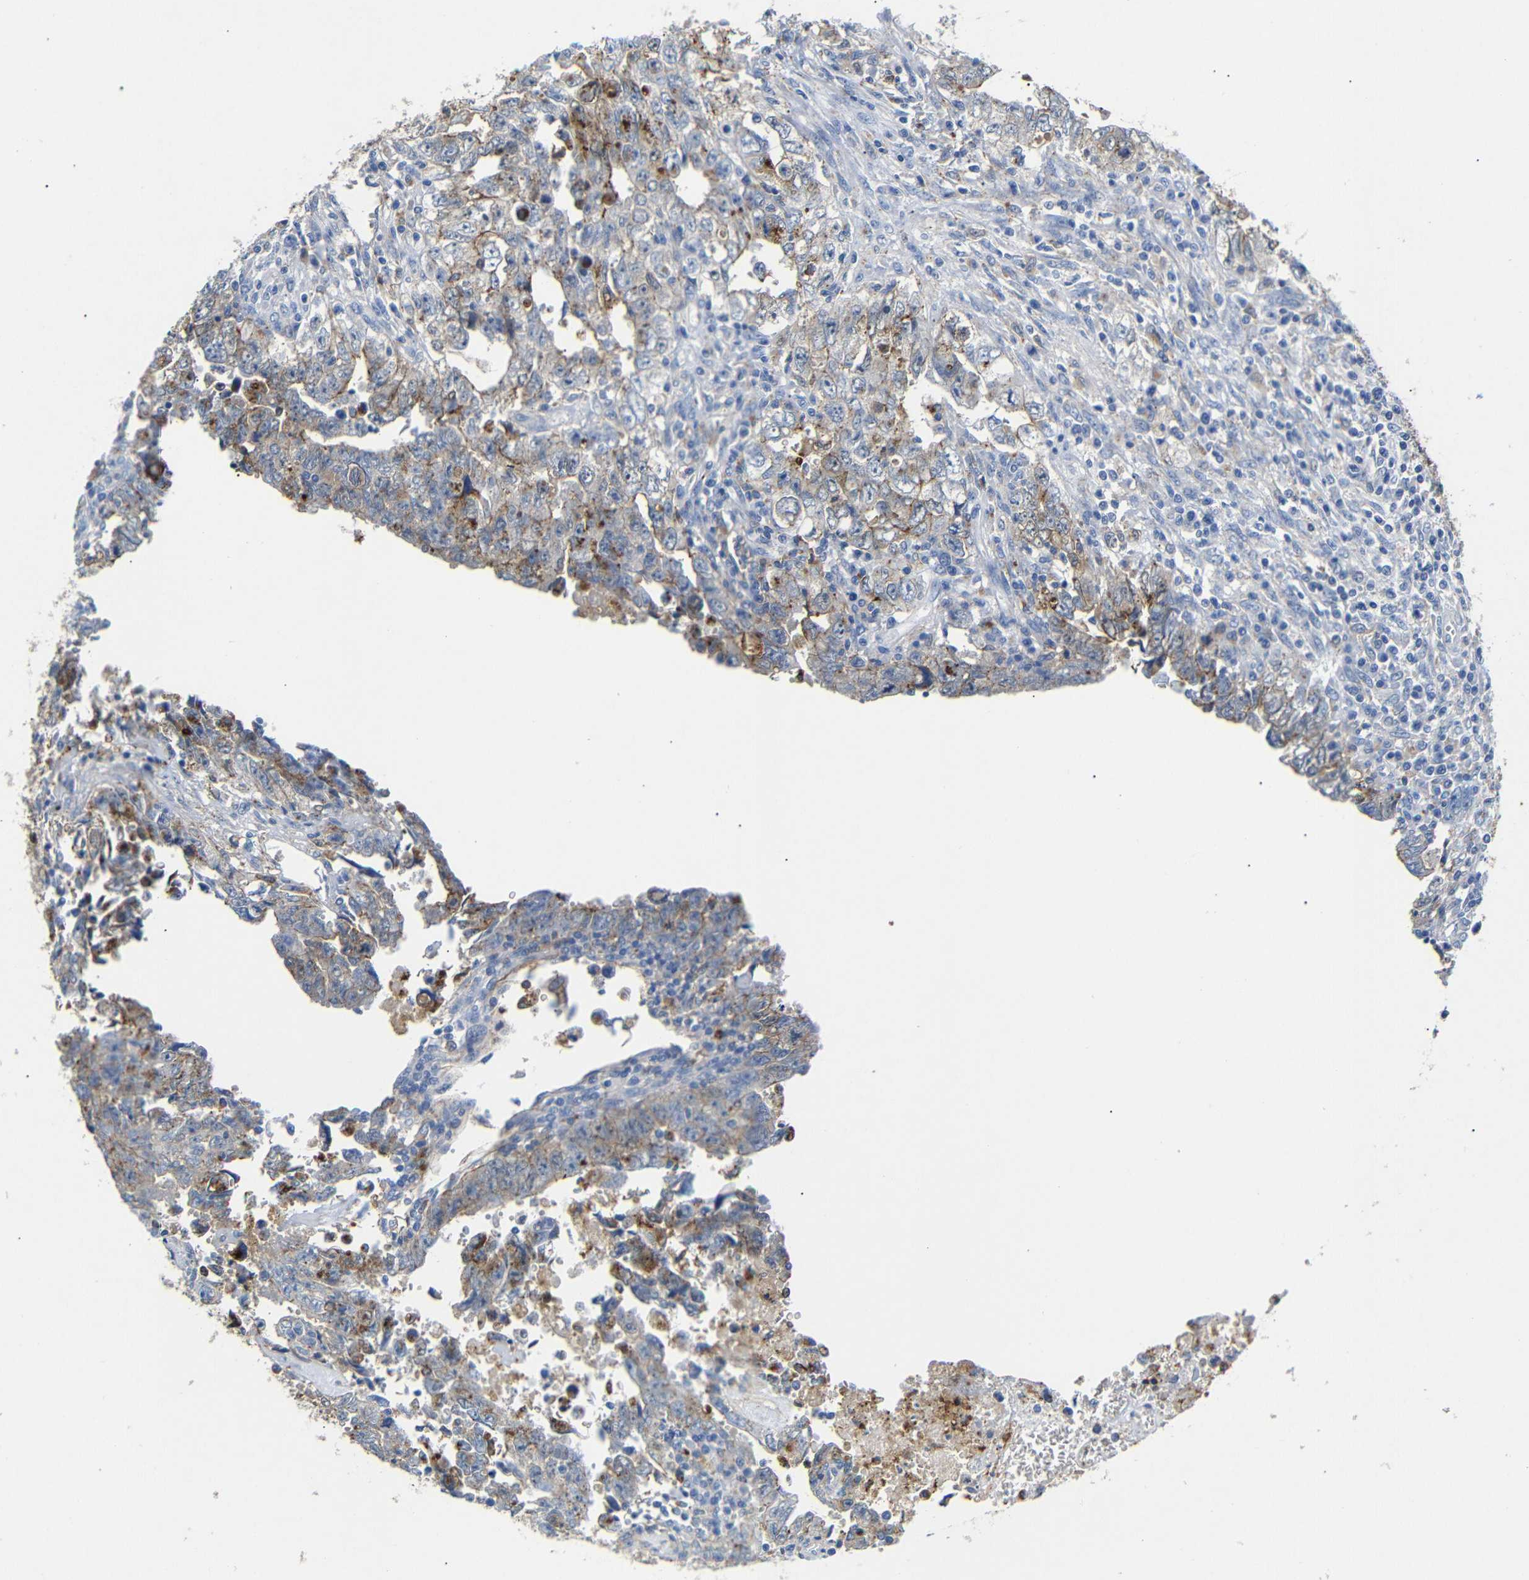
{"staining": {"intensity": "moderate", "quantity": "25%-75%", "location": "cytoplasmic/membranous"}, "tissue": "testis cancer", "cell_type": "Tumor cells", "image_type": "cancer", "snomed": [{"axis": "morphology", "description": "Carcinoma, Embryonal, NOS"}, {"axis": "topography", "description": "Testis"}], "caption": "IHC (DAB (3,3'-diaminobenzidine)) staining of human testis embryonal carcinoma exhibits moderate cytoplasmic/membranous protein staining in approximately 25%-75% of tumor cells. (Brightfield microscopy of DAB IHC at high magnification).", "gene": "SDCBP", "patient": {"sex": "male", "age": 28}}